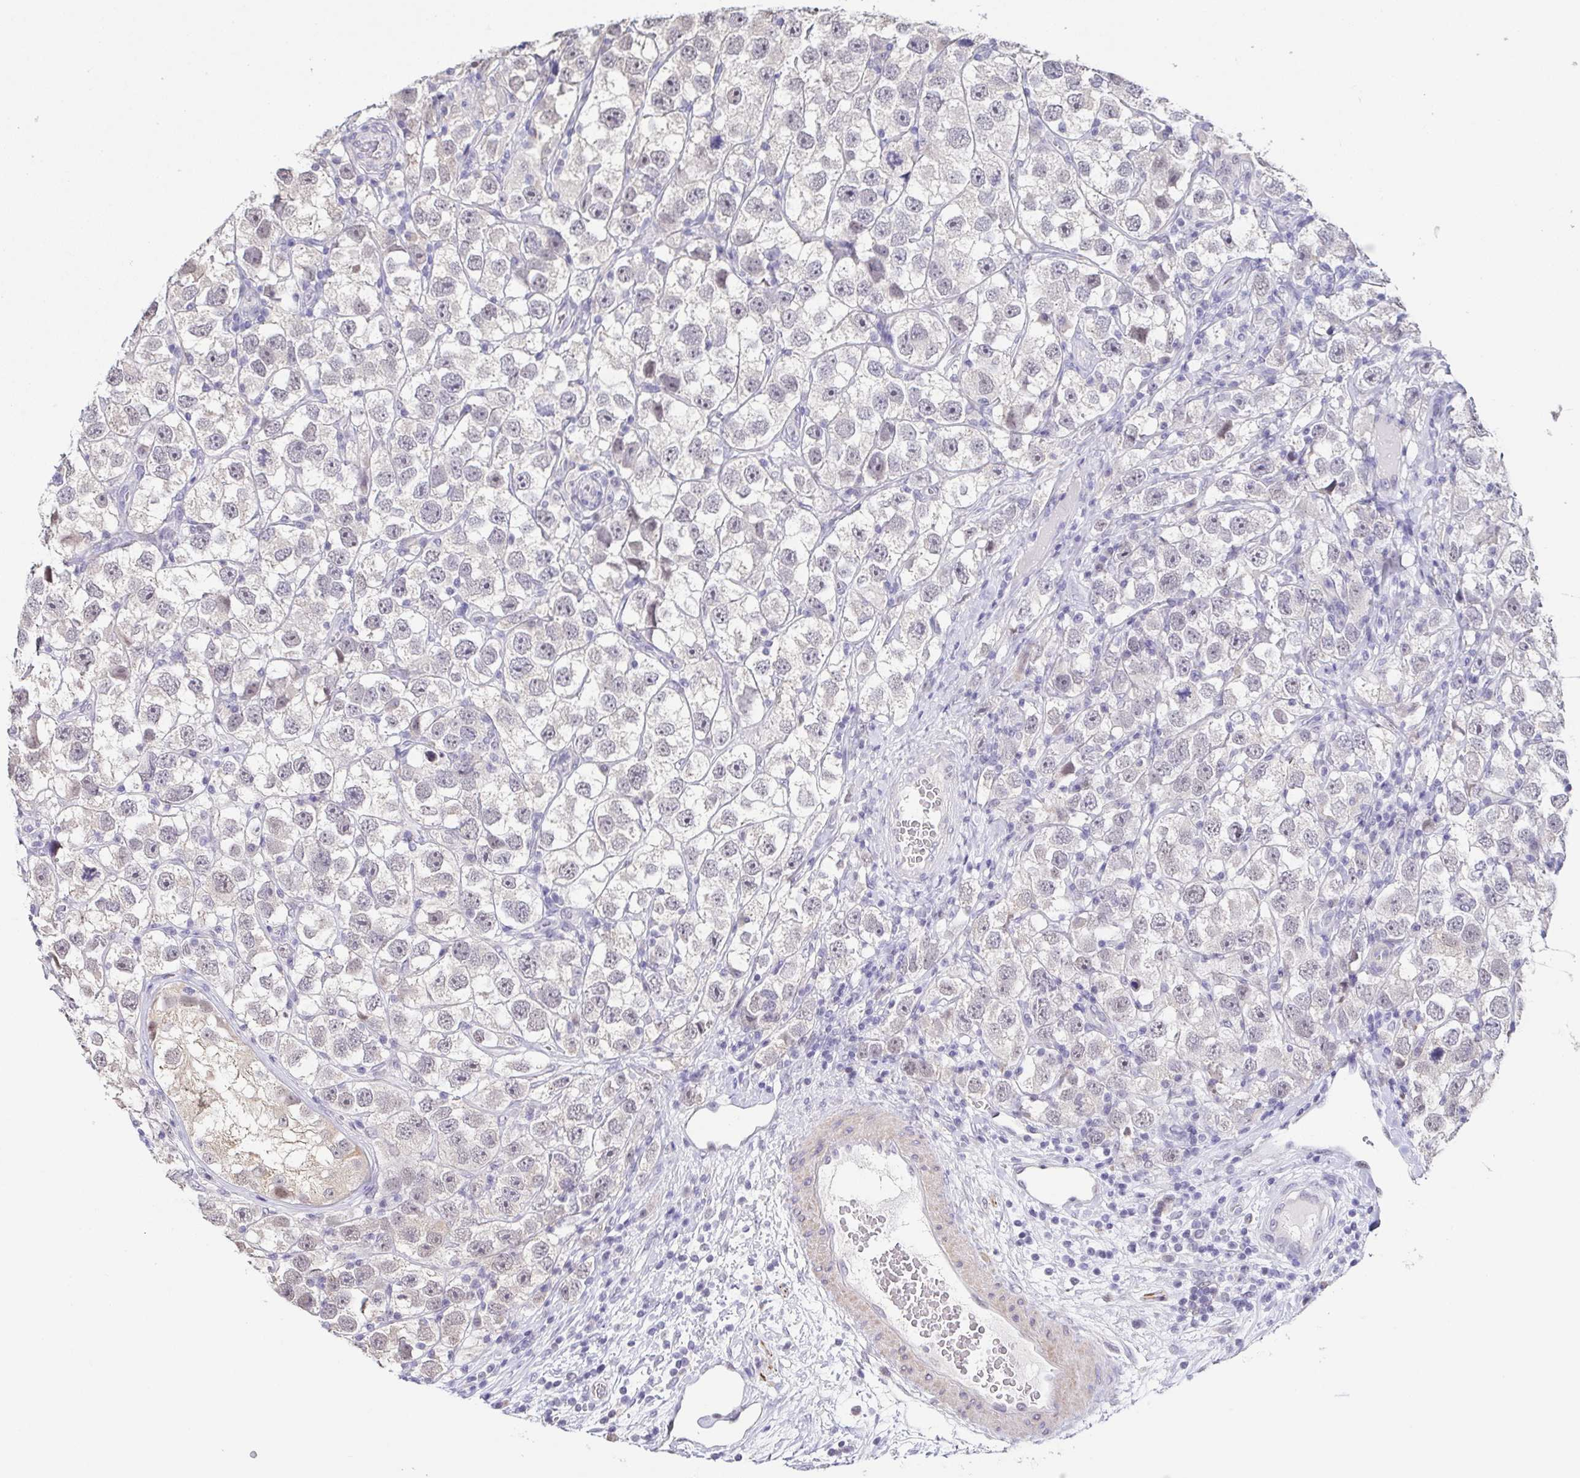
{"staining": {"intensity": "negative", "quantity": "none", "location": "none"}, "tissue": "testis cancer", "cell_type": "Tumor cells", "image_type": "cancer", "snomed": [{"axis": "morphology", "description": "Seminoma, NOS"}, {"axis": "topography", "description": "Testis"}], "caption": "This is an immunohistochemistry (IHC) photomicrograph of testis cancer. There is no expression in tumor cells.", "gene": "NEFH", "patient": {"sex": "male", "age": 26}}